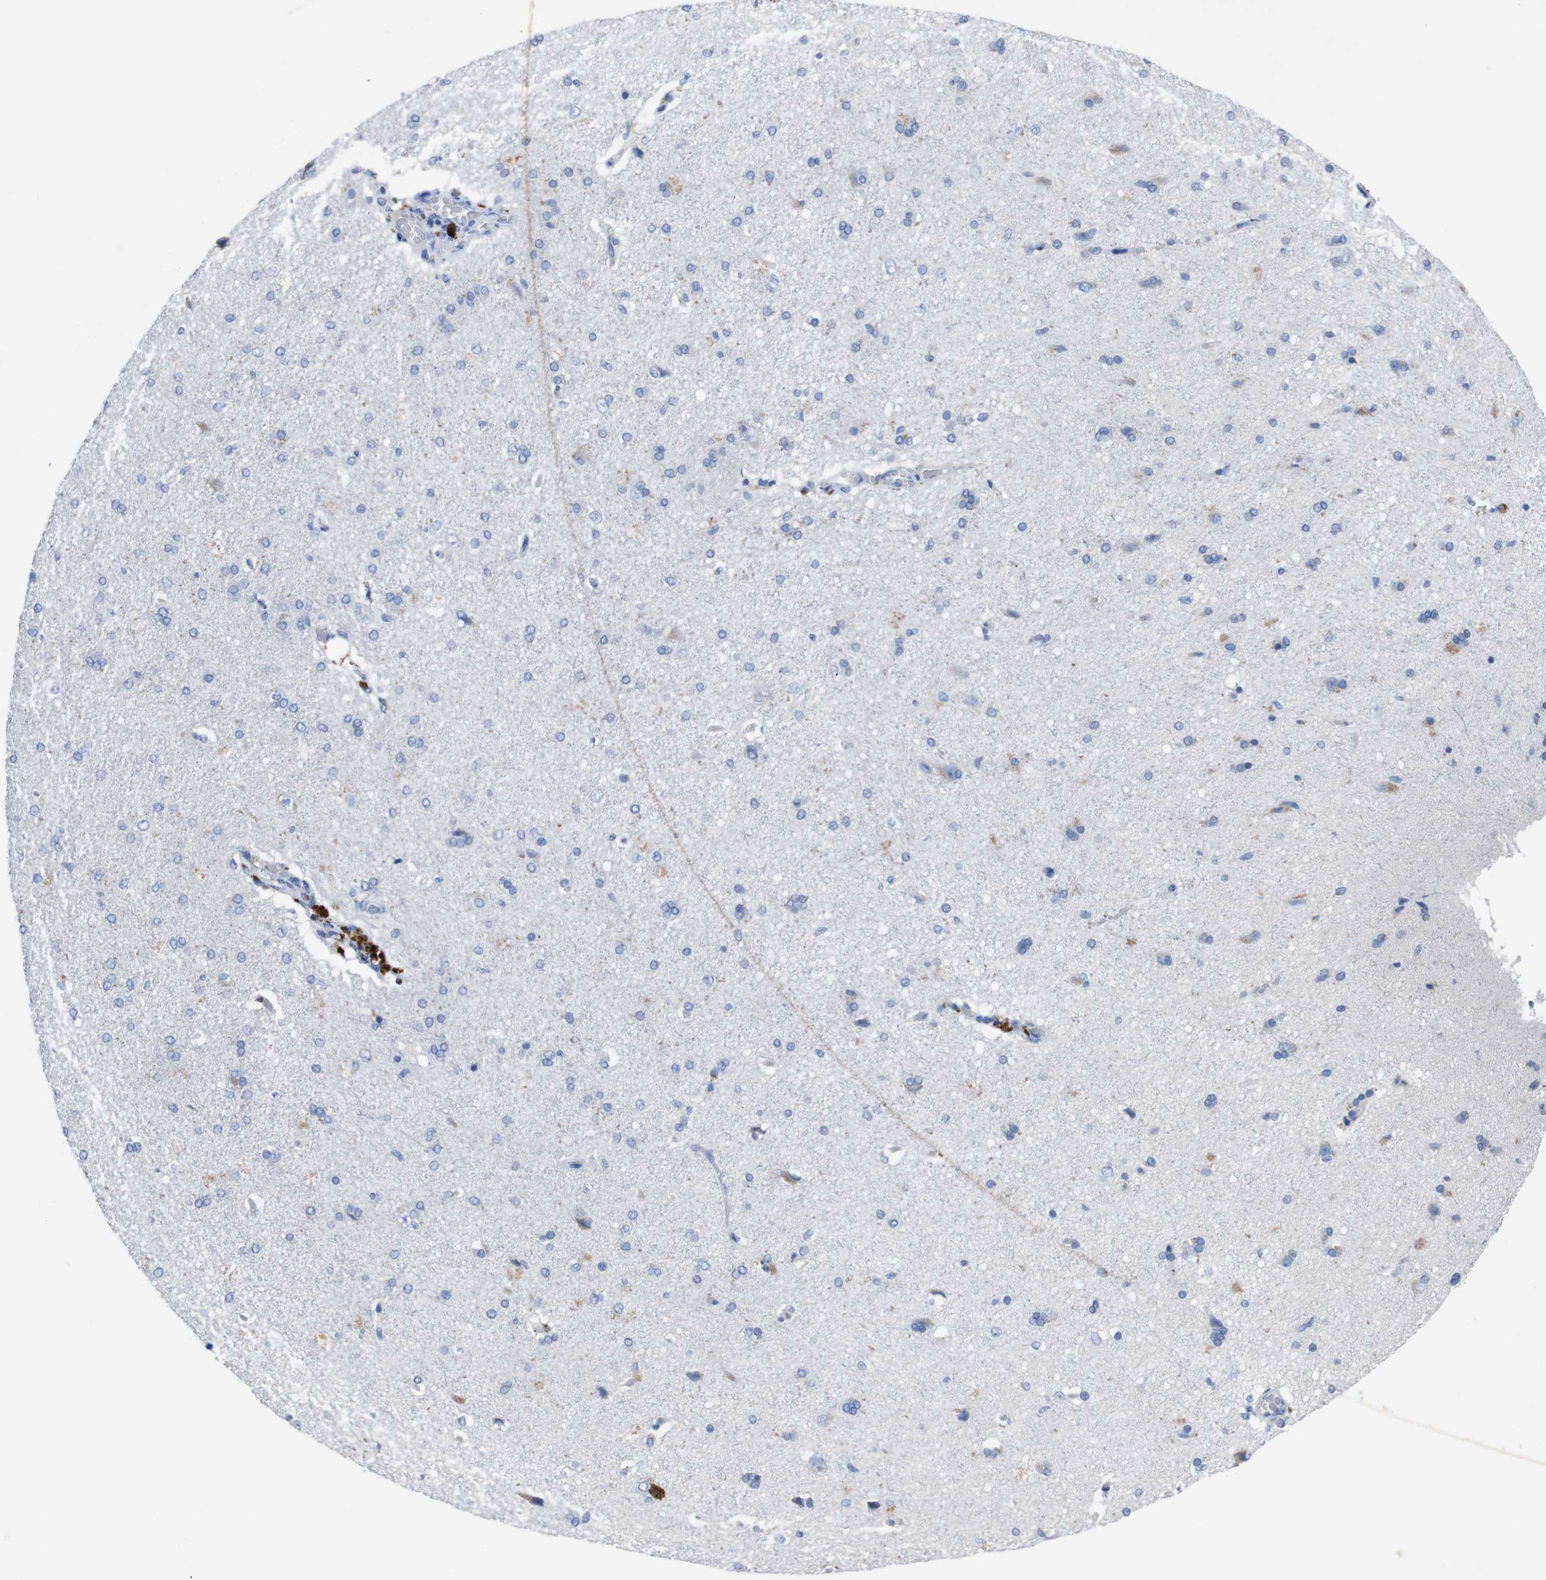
{"staining": {"intensity": "negative", "quantity": "none", "location": "none"}, "tissue": "cerebral cortex", "cell_type": "Endothelial cells", "image_type": "normal", "snomed": [{"axis": "morphology", "description": "Normal tissue, NOS"}, {"axis": "topography", "description": "Cerebral cortex"}], "caption": "Endothelial cells show no significant protein staining in normal cerebral cortex. Brightfield microscopy of immunohistochemistry (IHC) stained with DAB (3,3'-diaminobenzidine) (brown) and hematoxylin (blue), captured at high magnification.", "gene": "GJB2", "patient": {"sex": "male", "age": 62}}